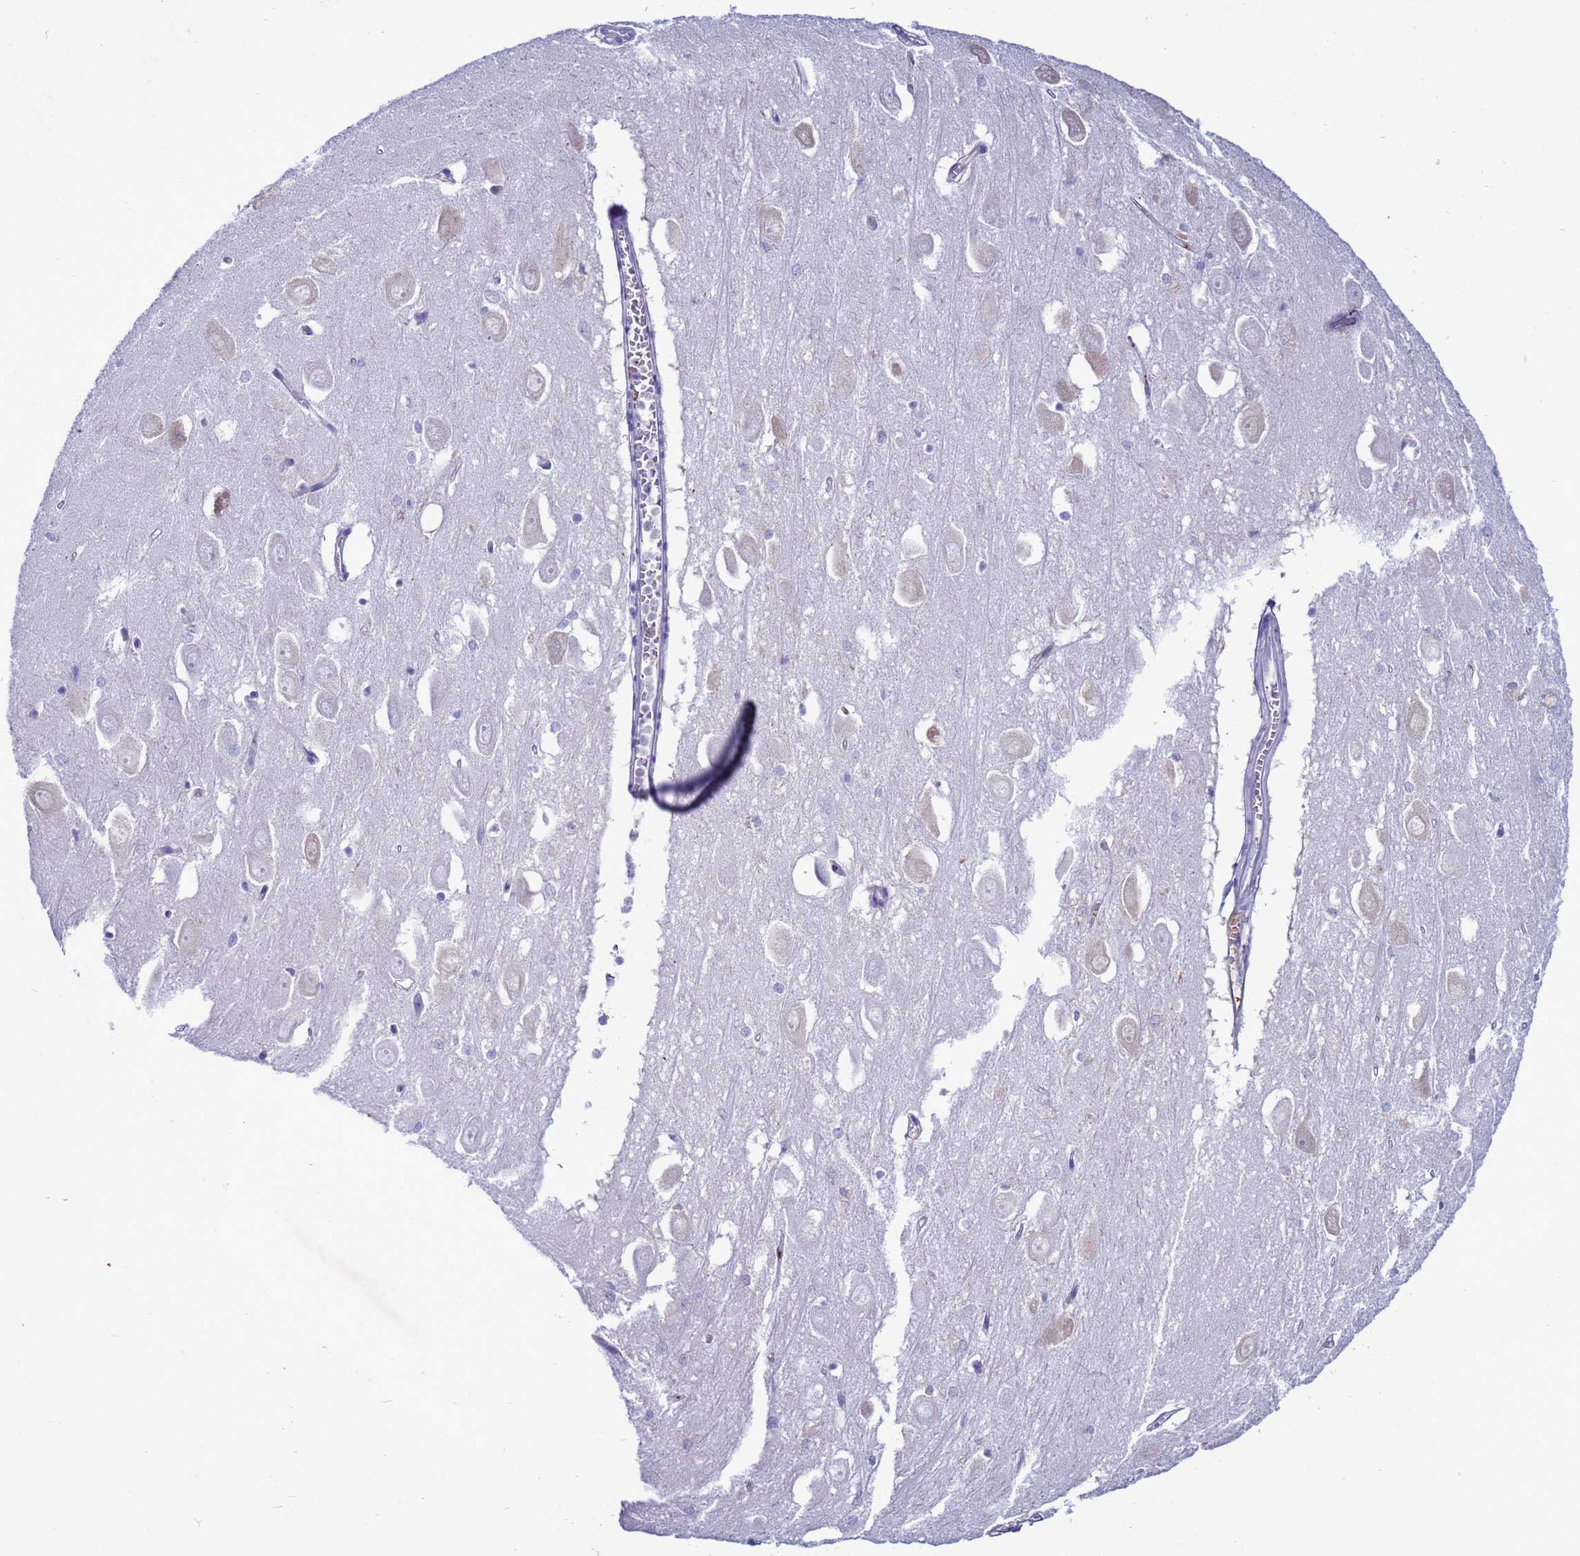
{"staining": {"intensity": "moderate", "quantity": "<25%", "location": "cytoplasmic/membranous,nuclear"}, "tissue": "hippocampus", "cell_type": "Glial cells", "image_type": "normal", "snomed": [{"axis": "morphology", "description": "Normal tissue, NOS"}, {"axis": "topography", "description": "Hippocampus"}], "caption": "A high-resolution histopathology image shows IHC staining of normal hippocampus, which exhibits moderate cytoplasmic/membranous,nuclear positivity in about <25% of glial cells.", "gene": "H1", "patient": {"sex": "female", "age": 64}}